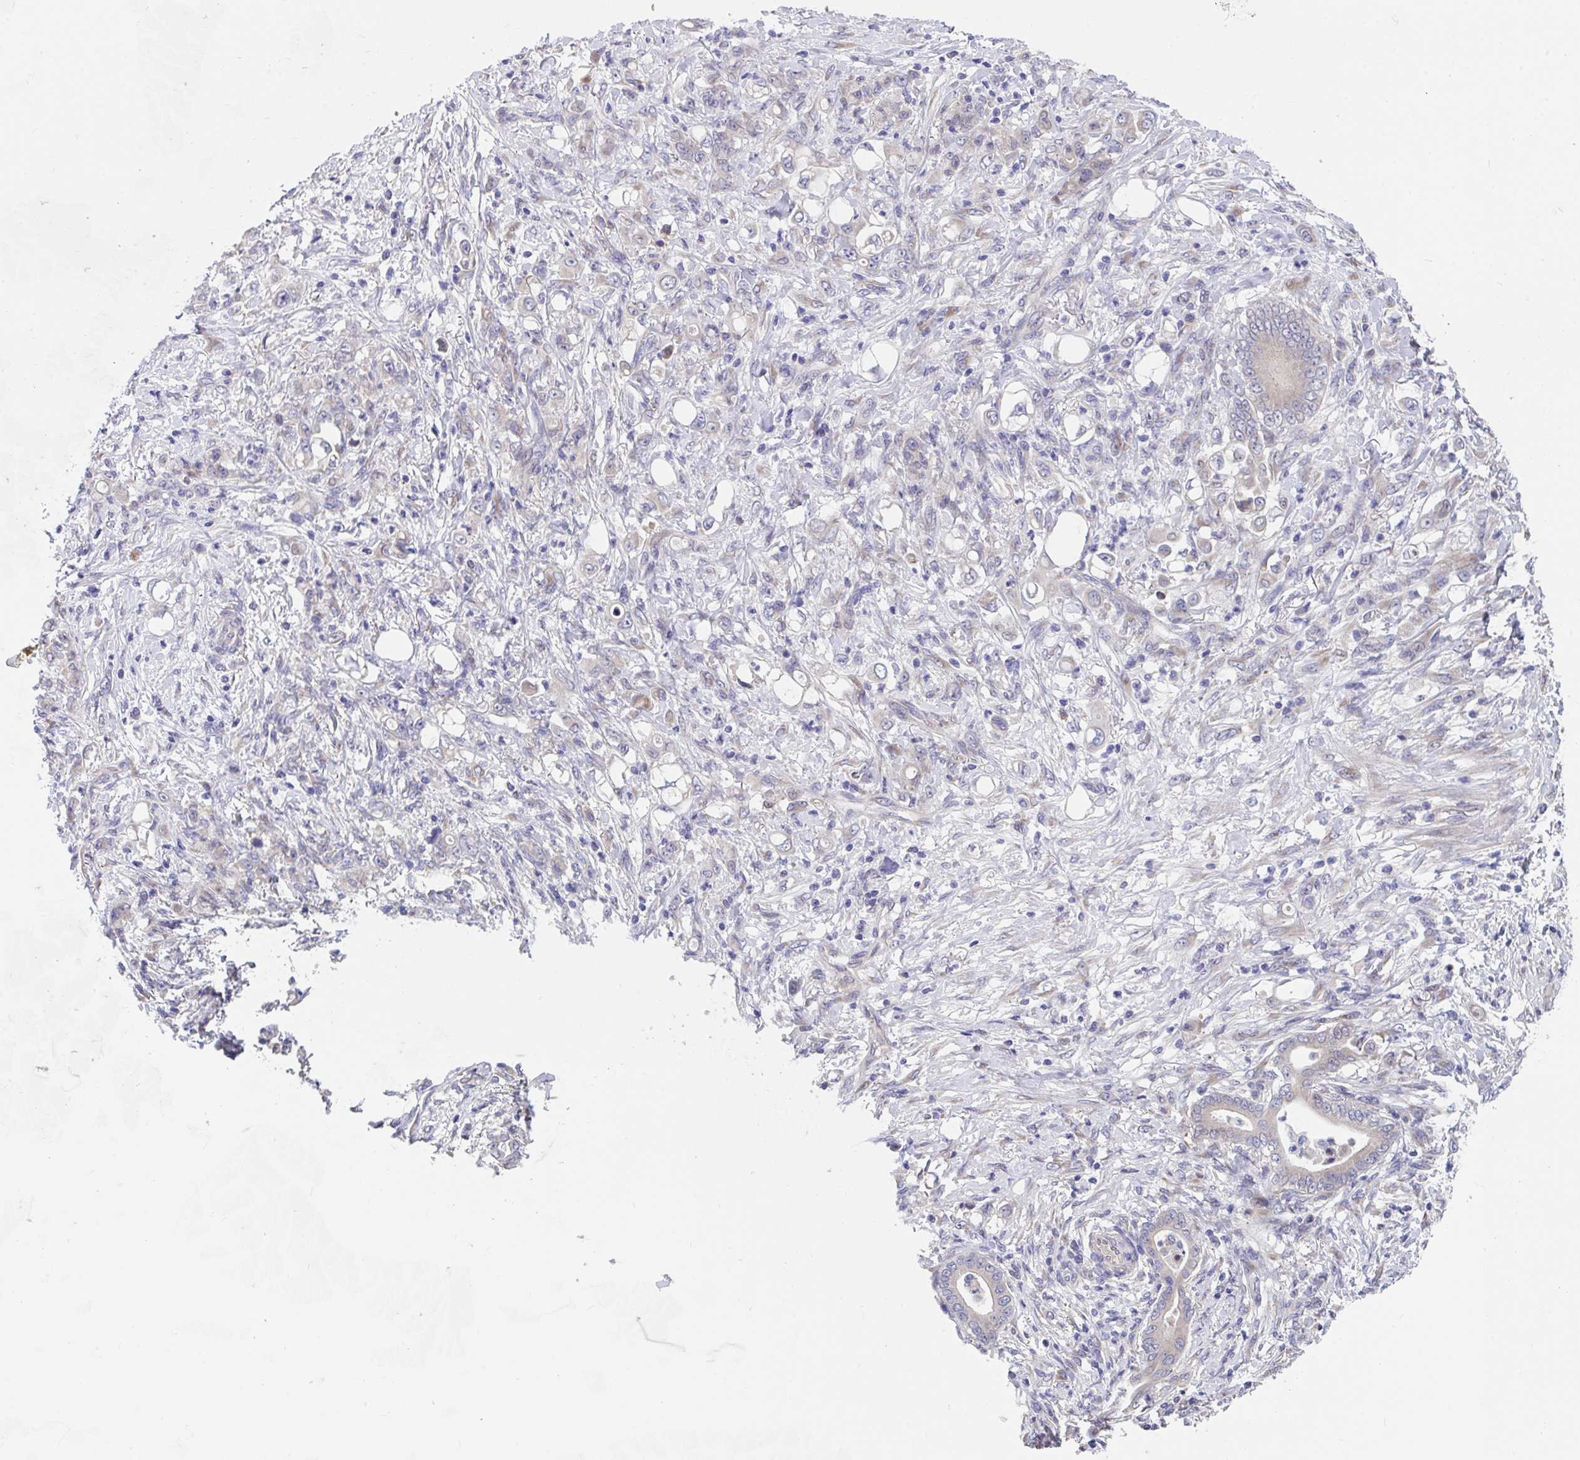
{"staining": {"intensity": "negative", "quantity": "none", "location": "none"}, "tissue": "stomach cancer", "cell_type": "Tumor cells", "image_type": "cancer", "snomed": [{"axis": "morphology", "description": "Adenocarcinoma, NOS"}, {"axis": "topography", "description": "Stomach"}], "caption": "Adenocarcinoma (stomach) was stained to show a protein in brown. There is no significant positivity in tumor cells. Brightfield microscopy of IHC stained with DAB (brown) and hematoxylin (blue), captured at high magnification.", "gene": "SUSD4", "patient": {"sex": "female", "age": 79}}